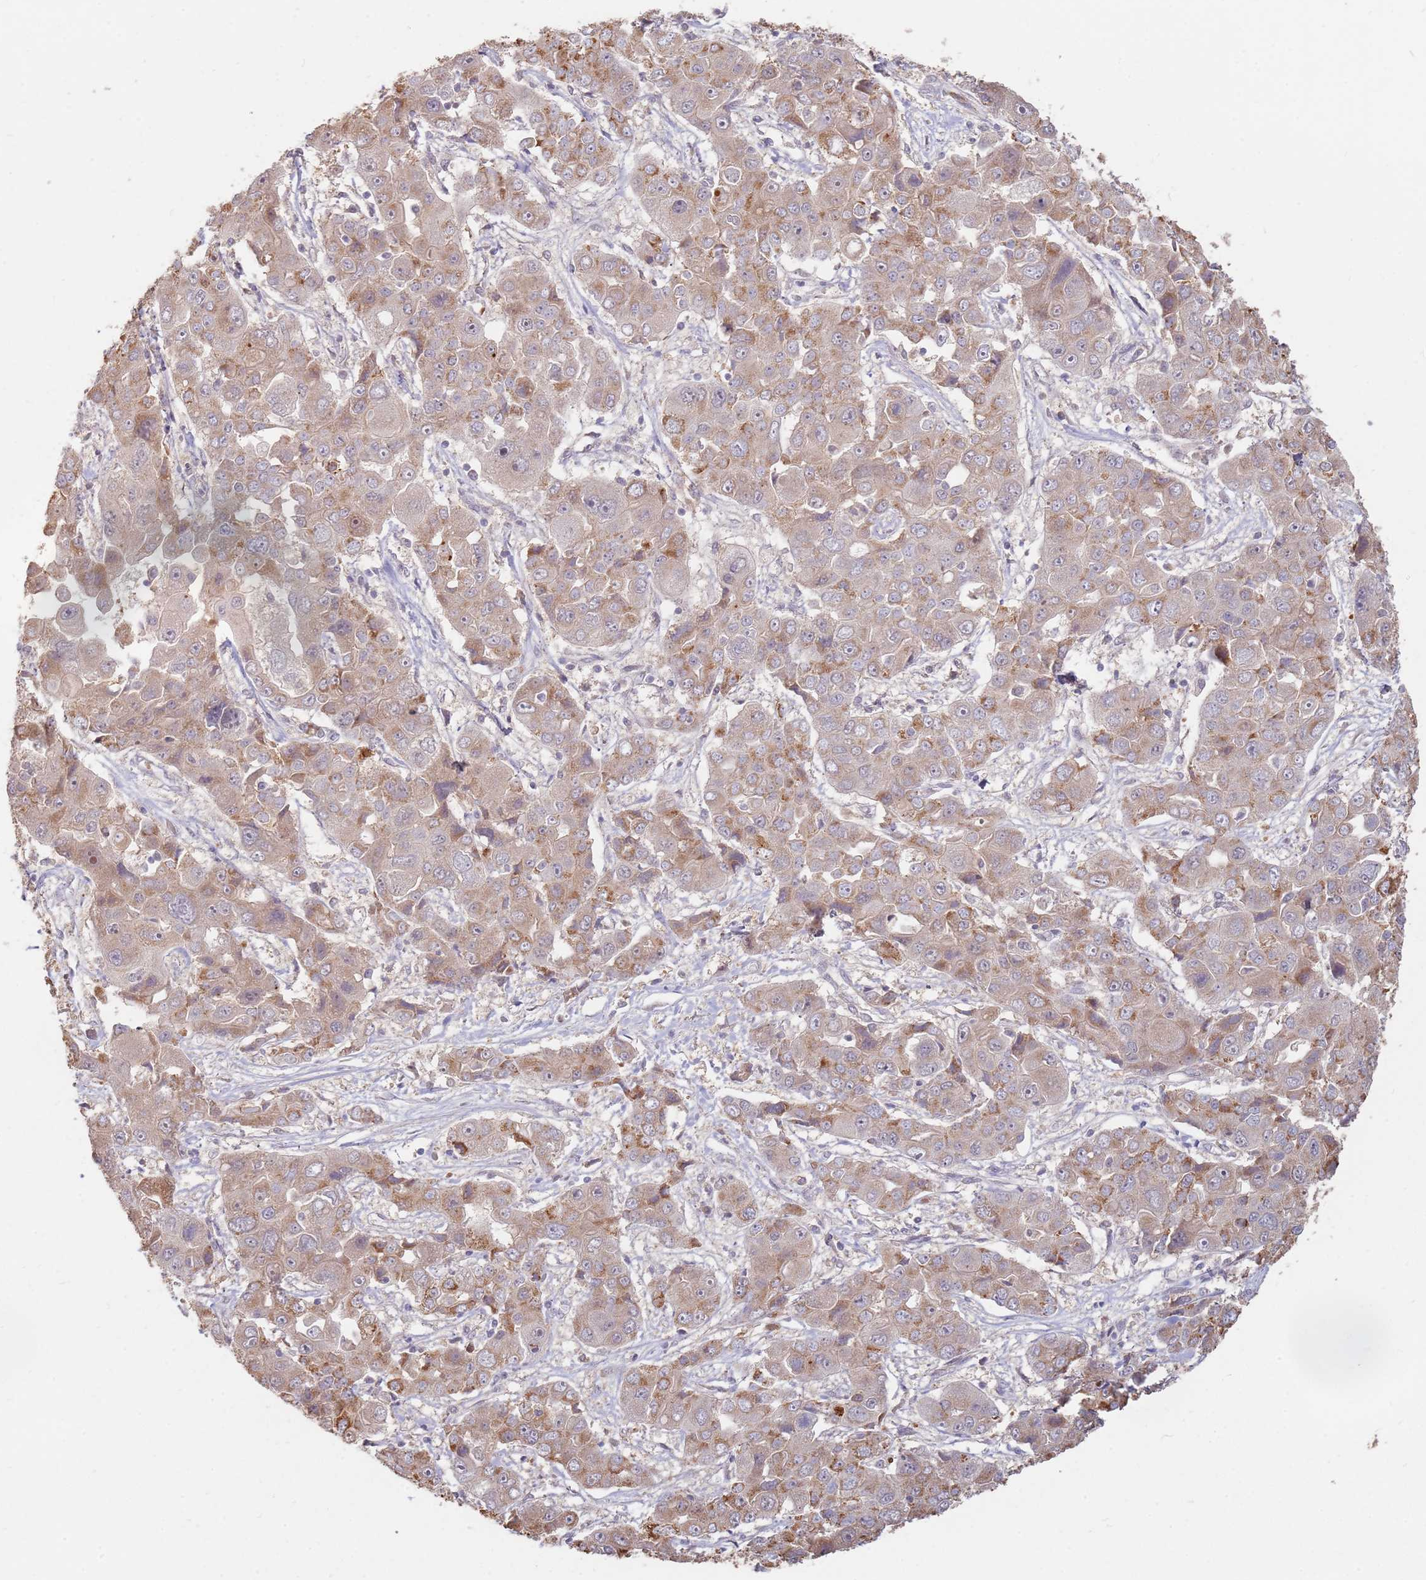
{"staining": {"intensity": "weak", "quantity": "25%-75%", "location": "cytoplasmic/membranous"}, "tissue": "liver cancer", "cell_type": "Tumor cells", "image_type": "cancer", "snomed": [{"axis": "morphology", "description": "Cholangiocarcinoma"}, {"axis": "topography", "description": "Liver"}], "caption": "High-power microscopy captured an immunohistochemistry (IHC) photomicrograph of cholangiocarcinoma (liver), revealing weak cytoplasmic/membranous positivity in about 25%-75% of tumor cells.", "gene": "MPEG1", "patient": {"sex": "male", "age": 67}}